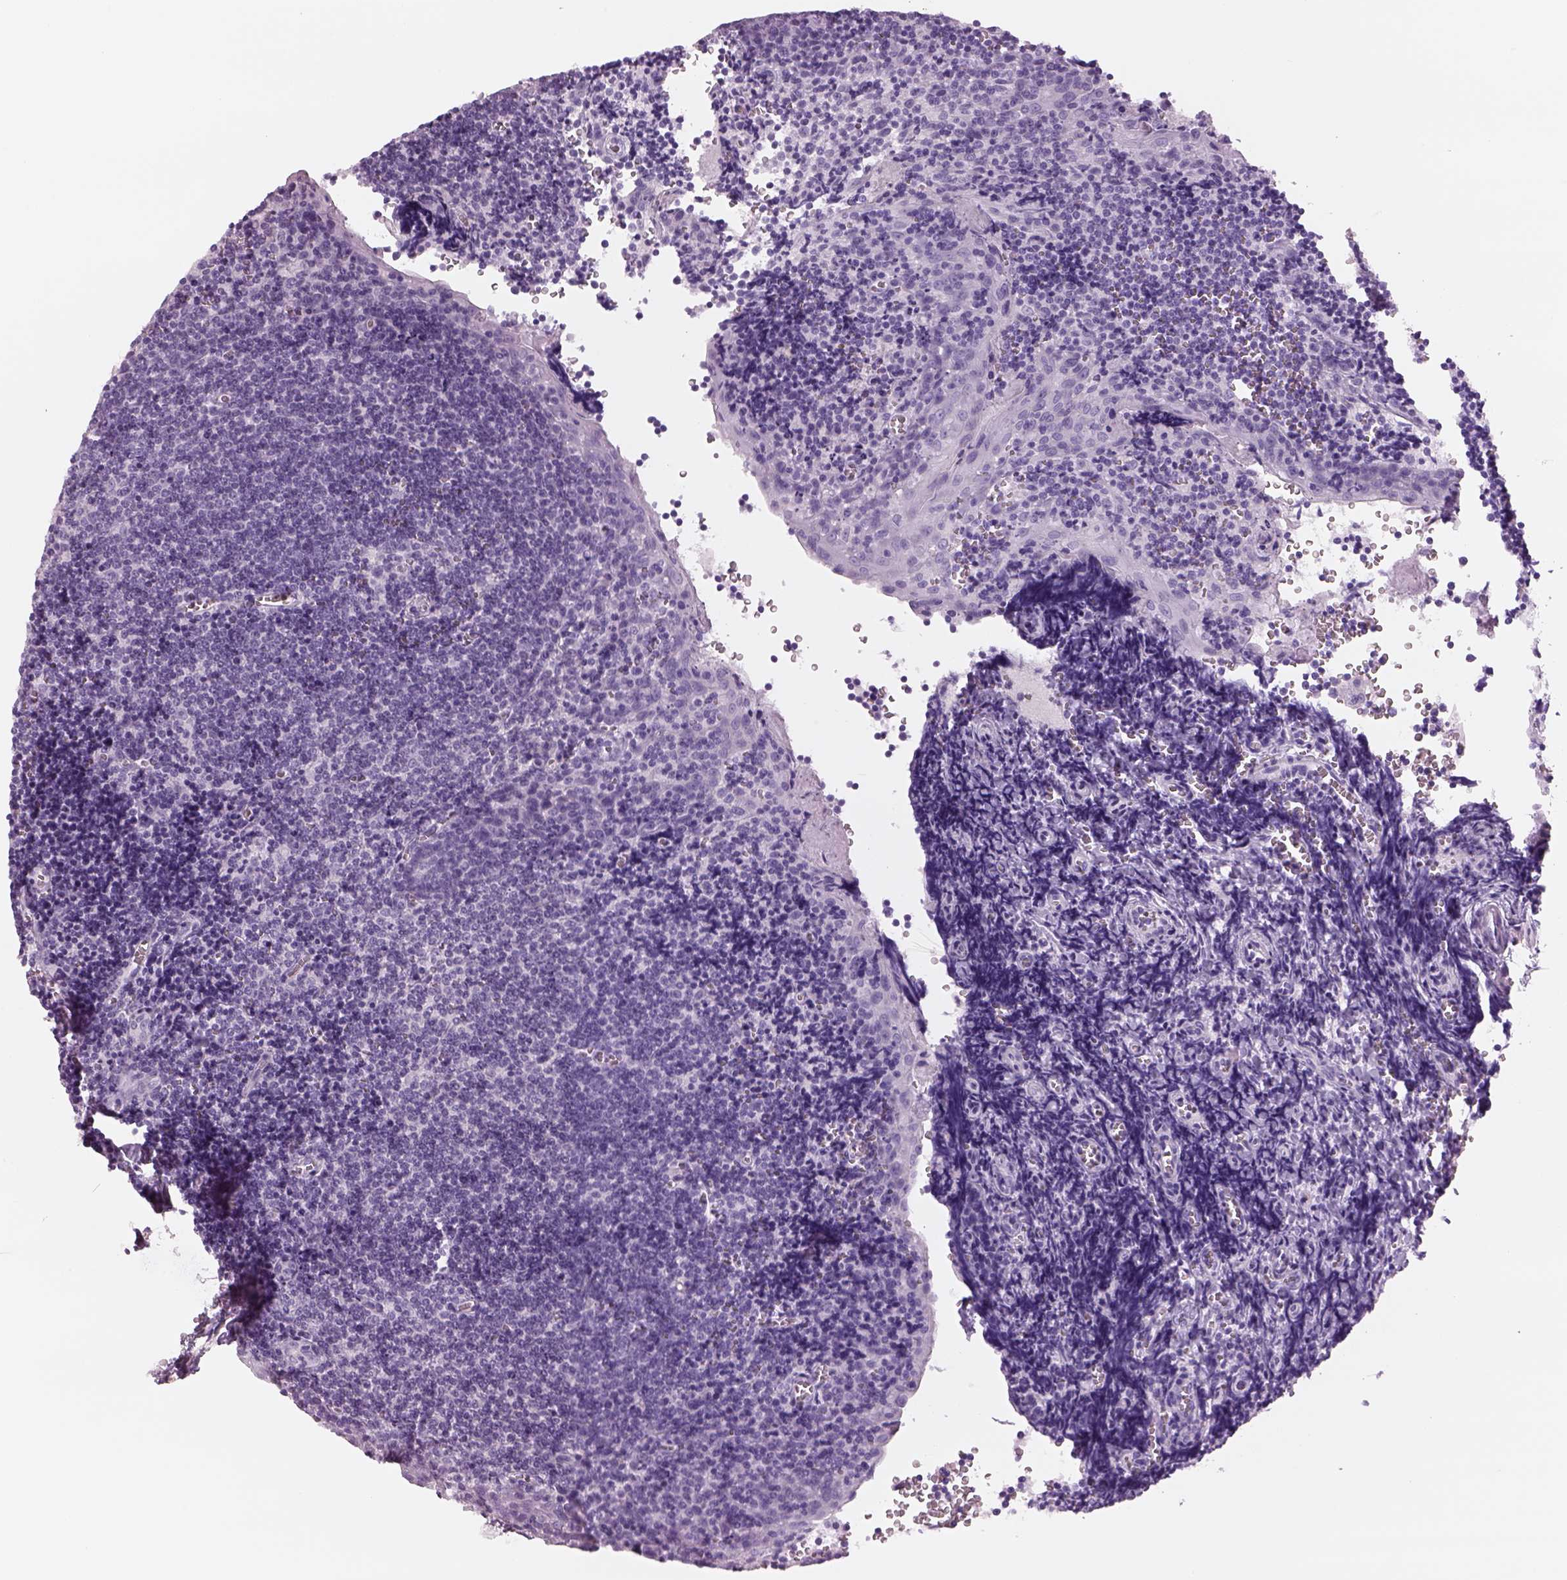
{"staining": {"intensity": "negative", "quantity": "none", "location": "none"}, "tissue": "tonsil", "cell_type": "Germinal center cells", "image_type": "normal", "snomed": [{"axis": "morphology", "description": "Normal tissue, NOS"}, {"axis": "morphology", "description": "Inflammation, NOS"}, {"axis": "topography", "description": "Tonsil"}], "caption": "The image reveals no significant expression in germinal center cells of tonsil. (DAB (3,3'-diaminobenzidine) immunohistochemistry (IHC) visualized using brightfield microscopy, high magnification).", "gene": "RHO", "patient": {"sex": "female", "age": 31}}